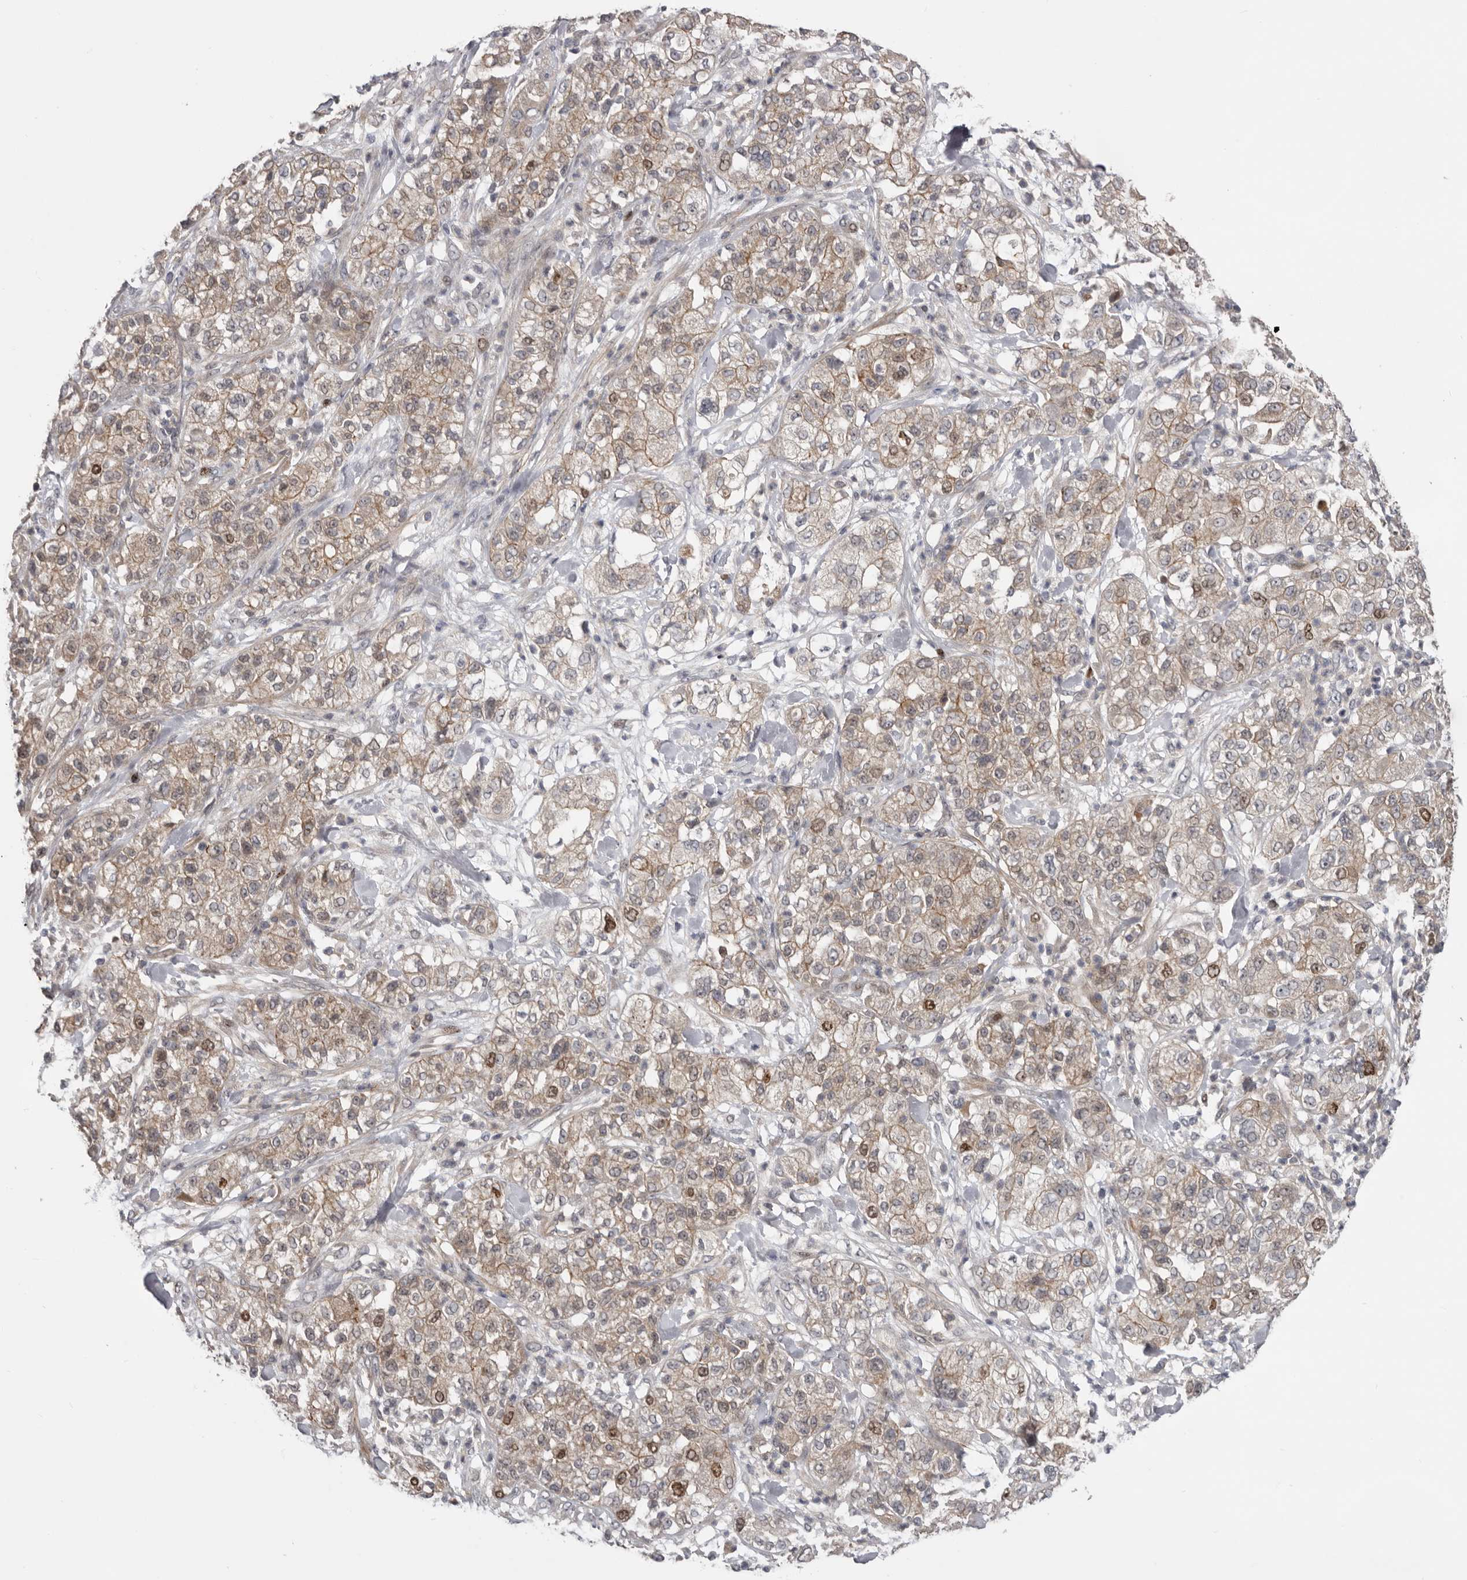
{"staining": {"intensity": "moderate", "quantity": ">75%", "location": "cytoplasmic/membranous,nuclear"}, "tissue": "pancreatic cancer", "cell_type": "Tumor cells", "image_type": "cancer", "snomed": [{"axis": "morphology", "description": "Adenocarcinoma, NOS"}, {"axis": "topography", "description": "Pancreas"}], "caption": "A histopathology image of pancreatic cancer (adenocarcinoma) stained for a protein shows moderate cytoplasmic/membranous and nuclear brown staining in tumor cells.", "gene": "CDCA8", "patient": {"sex": "female", "age": 78}}